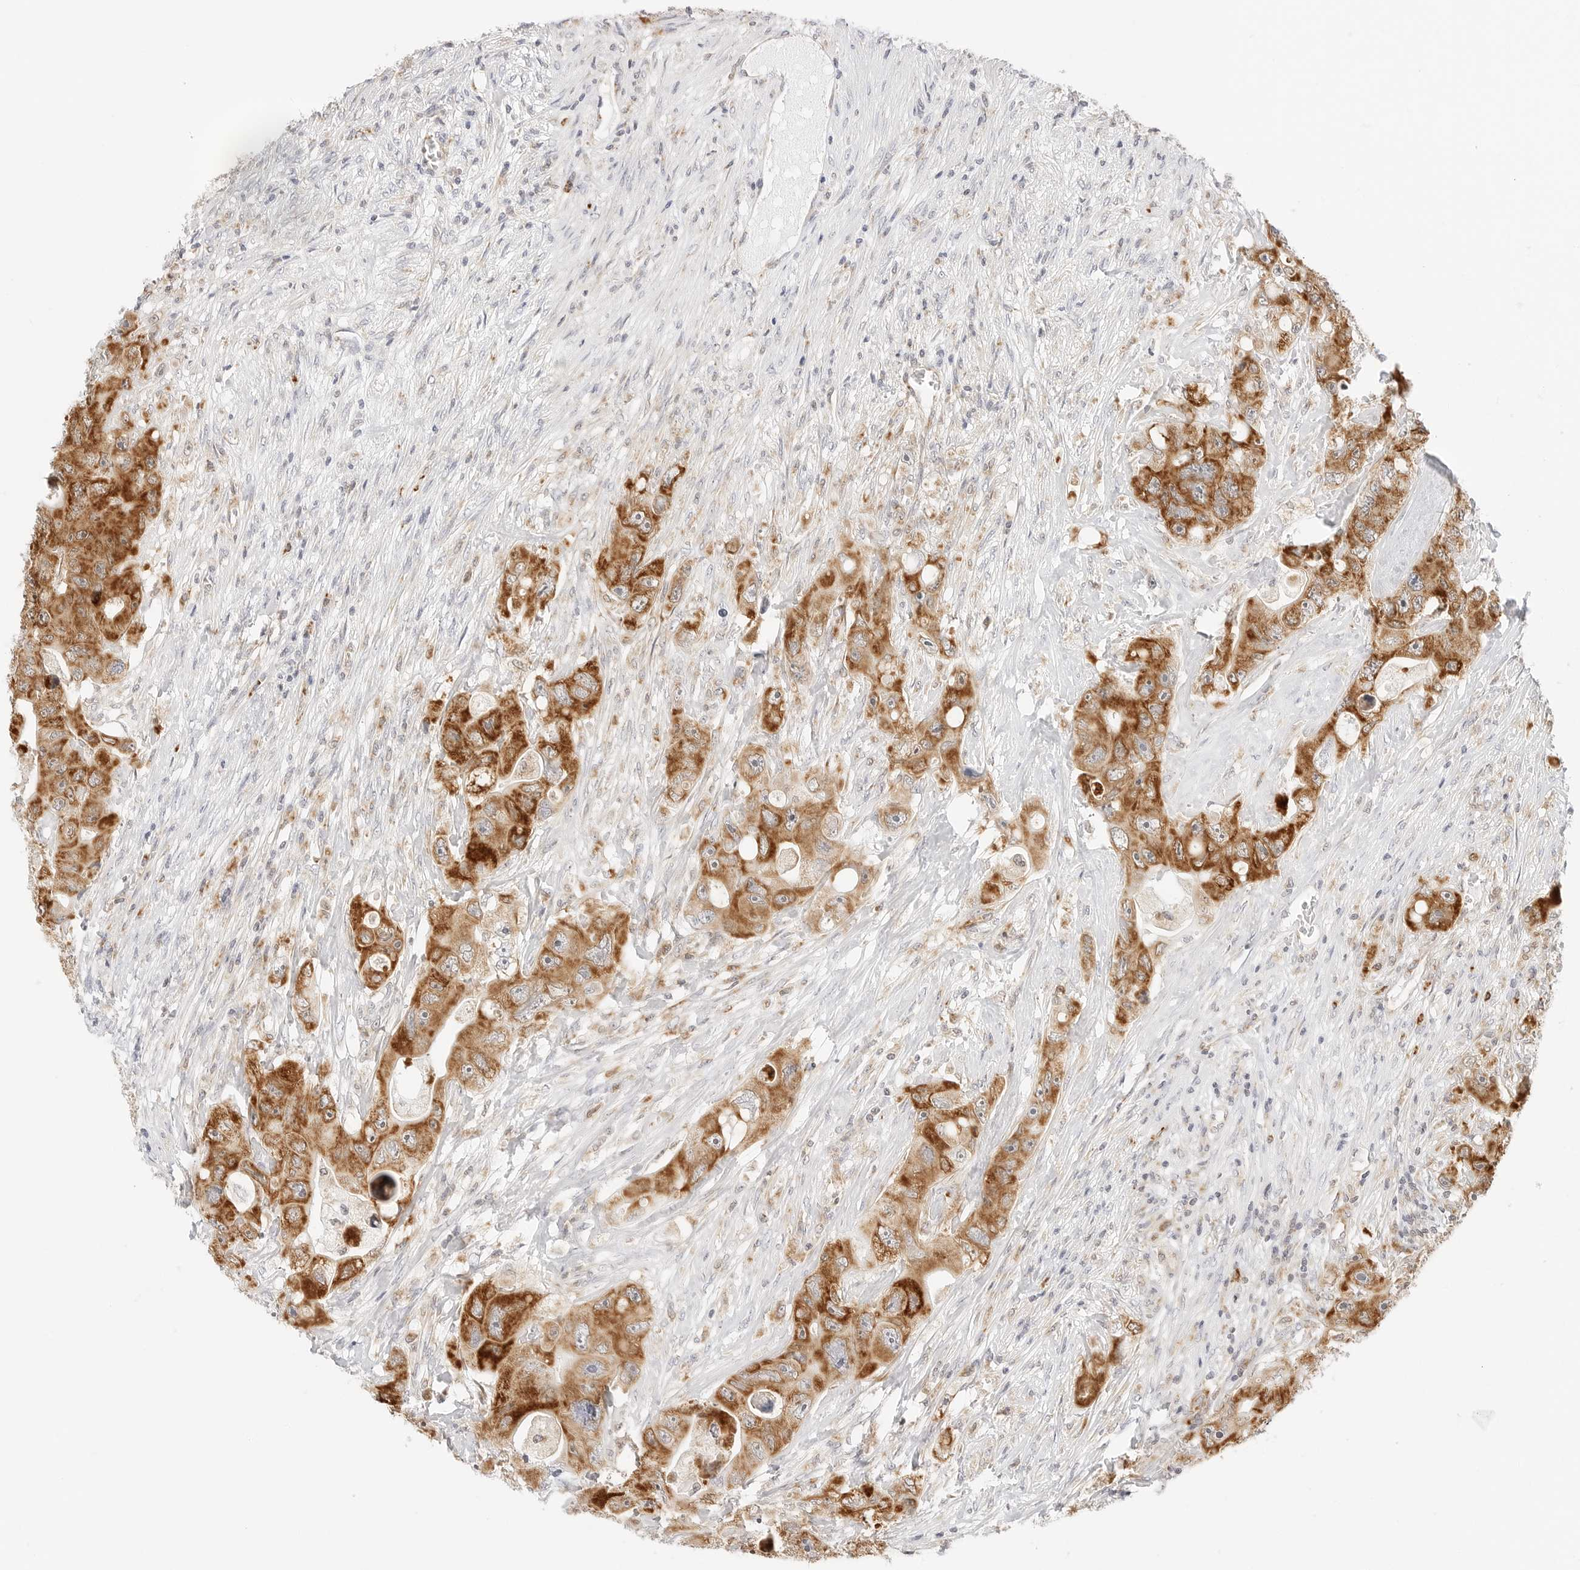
{"staining": {"intensity": "strong", "quantity": ">75%", "location": "cytoplasmic/membranous"}, "tissue": "colorectal cancer", "cell_type": "Tumor cells", "image_type": "cancer", "snomed": [{"axis": "morphology", "description": "Adenocarcinoma, NOS"}, {"axis": "topography", "description": "Colon"}], "caption": "IHC photomicrograph of human adenocarcinoma (colorectal) stained for a protein (brown), which shows high levels of strong cytoplasmic/membranous staining in about >75% of tumor cells.", "gene": "FH", "patient": {"sex": "female", "age": 46}}